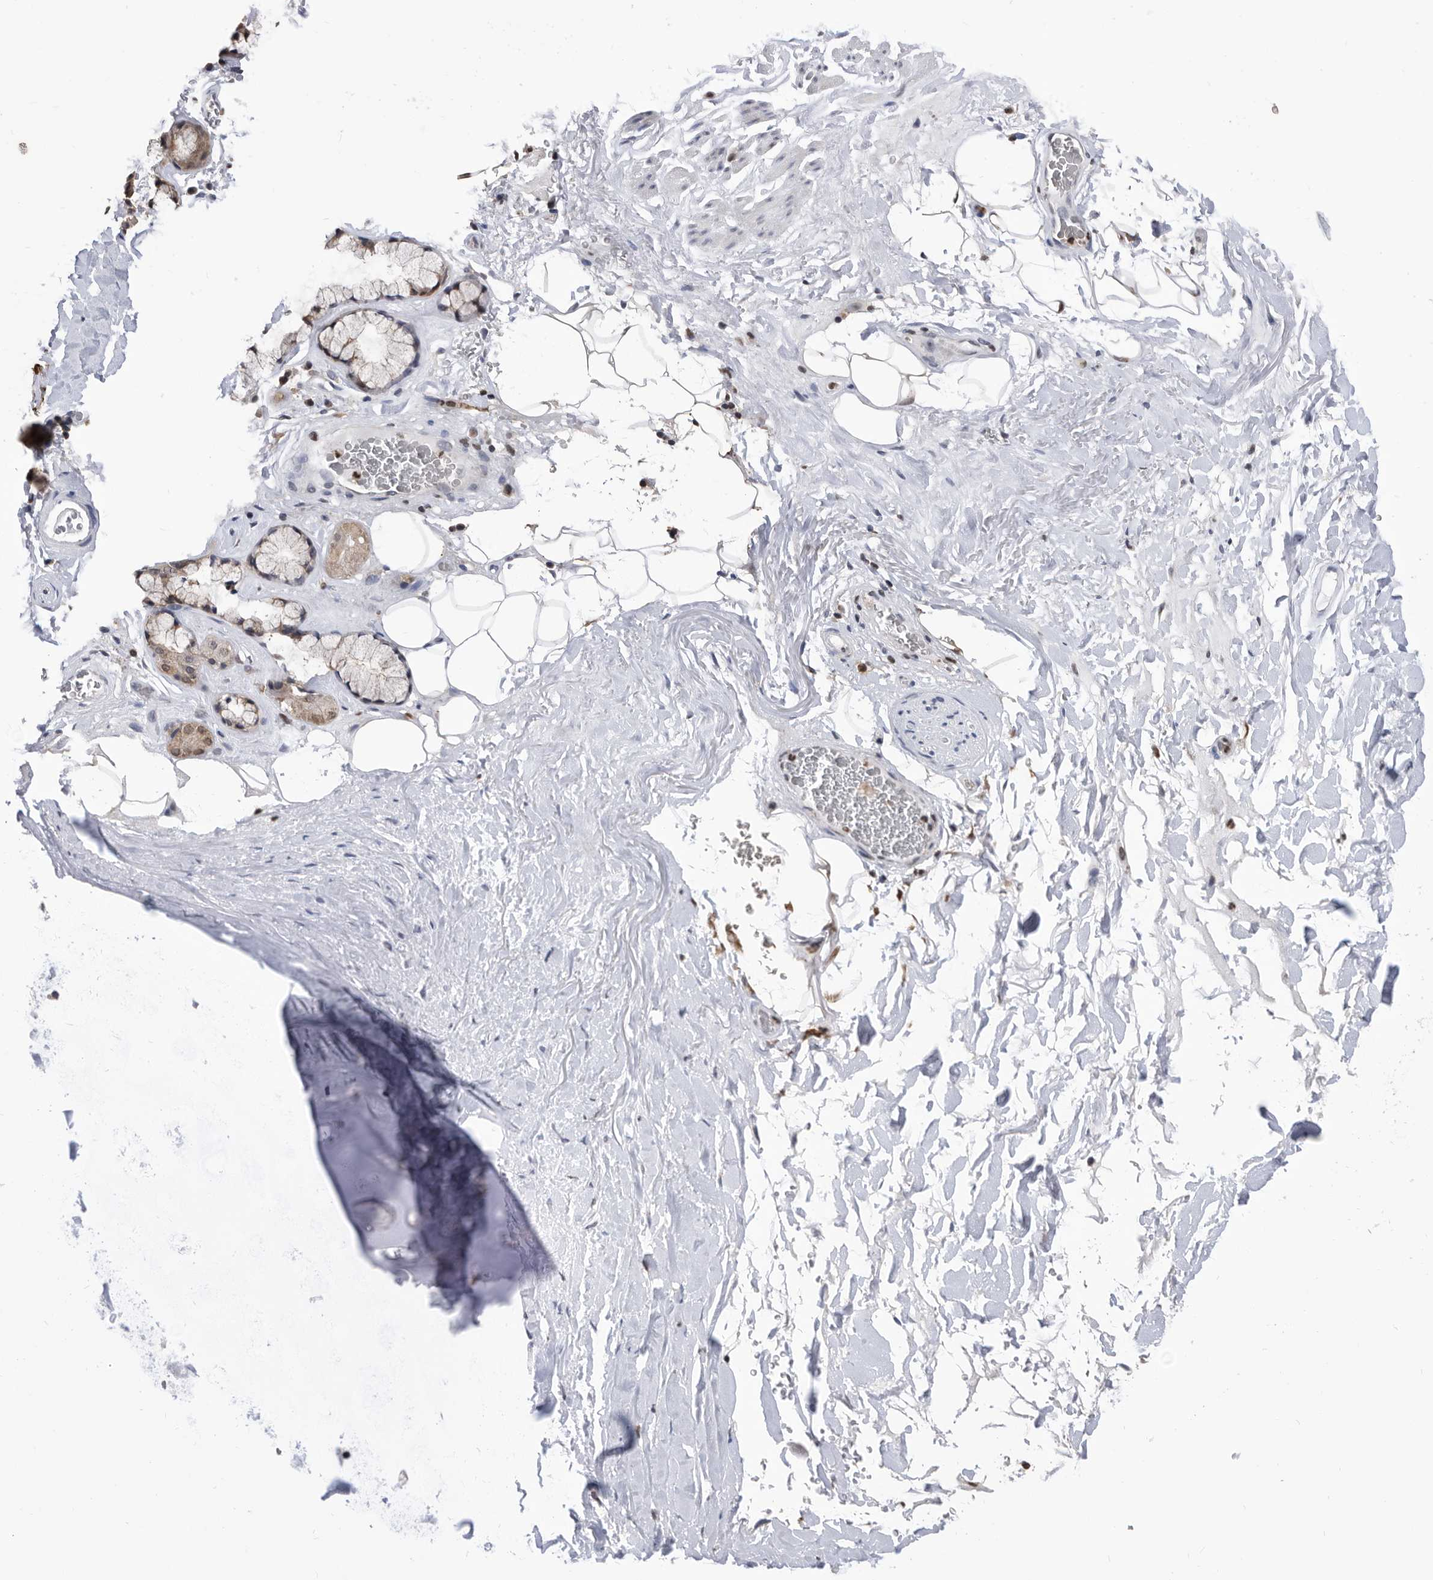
{"staining": {"intensity": "negative", "quantity": "none", "location": "none"}, "tissue": "adipose tissue", "cell_type": "Adipocytes", "image_type": "normal", "snomed": [{"axis": "morphology", "description": "Normal tissue, NOS"}, {"axis": "topography", "description": "Cartilage tissue"}], "caption": "Adipocytes show no significant expression in normal adipose tissue. Nuclei are stained in blue.", "gene": "TSTD1", "patient": {"sex": "female", "age": 63}}